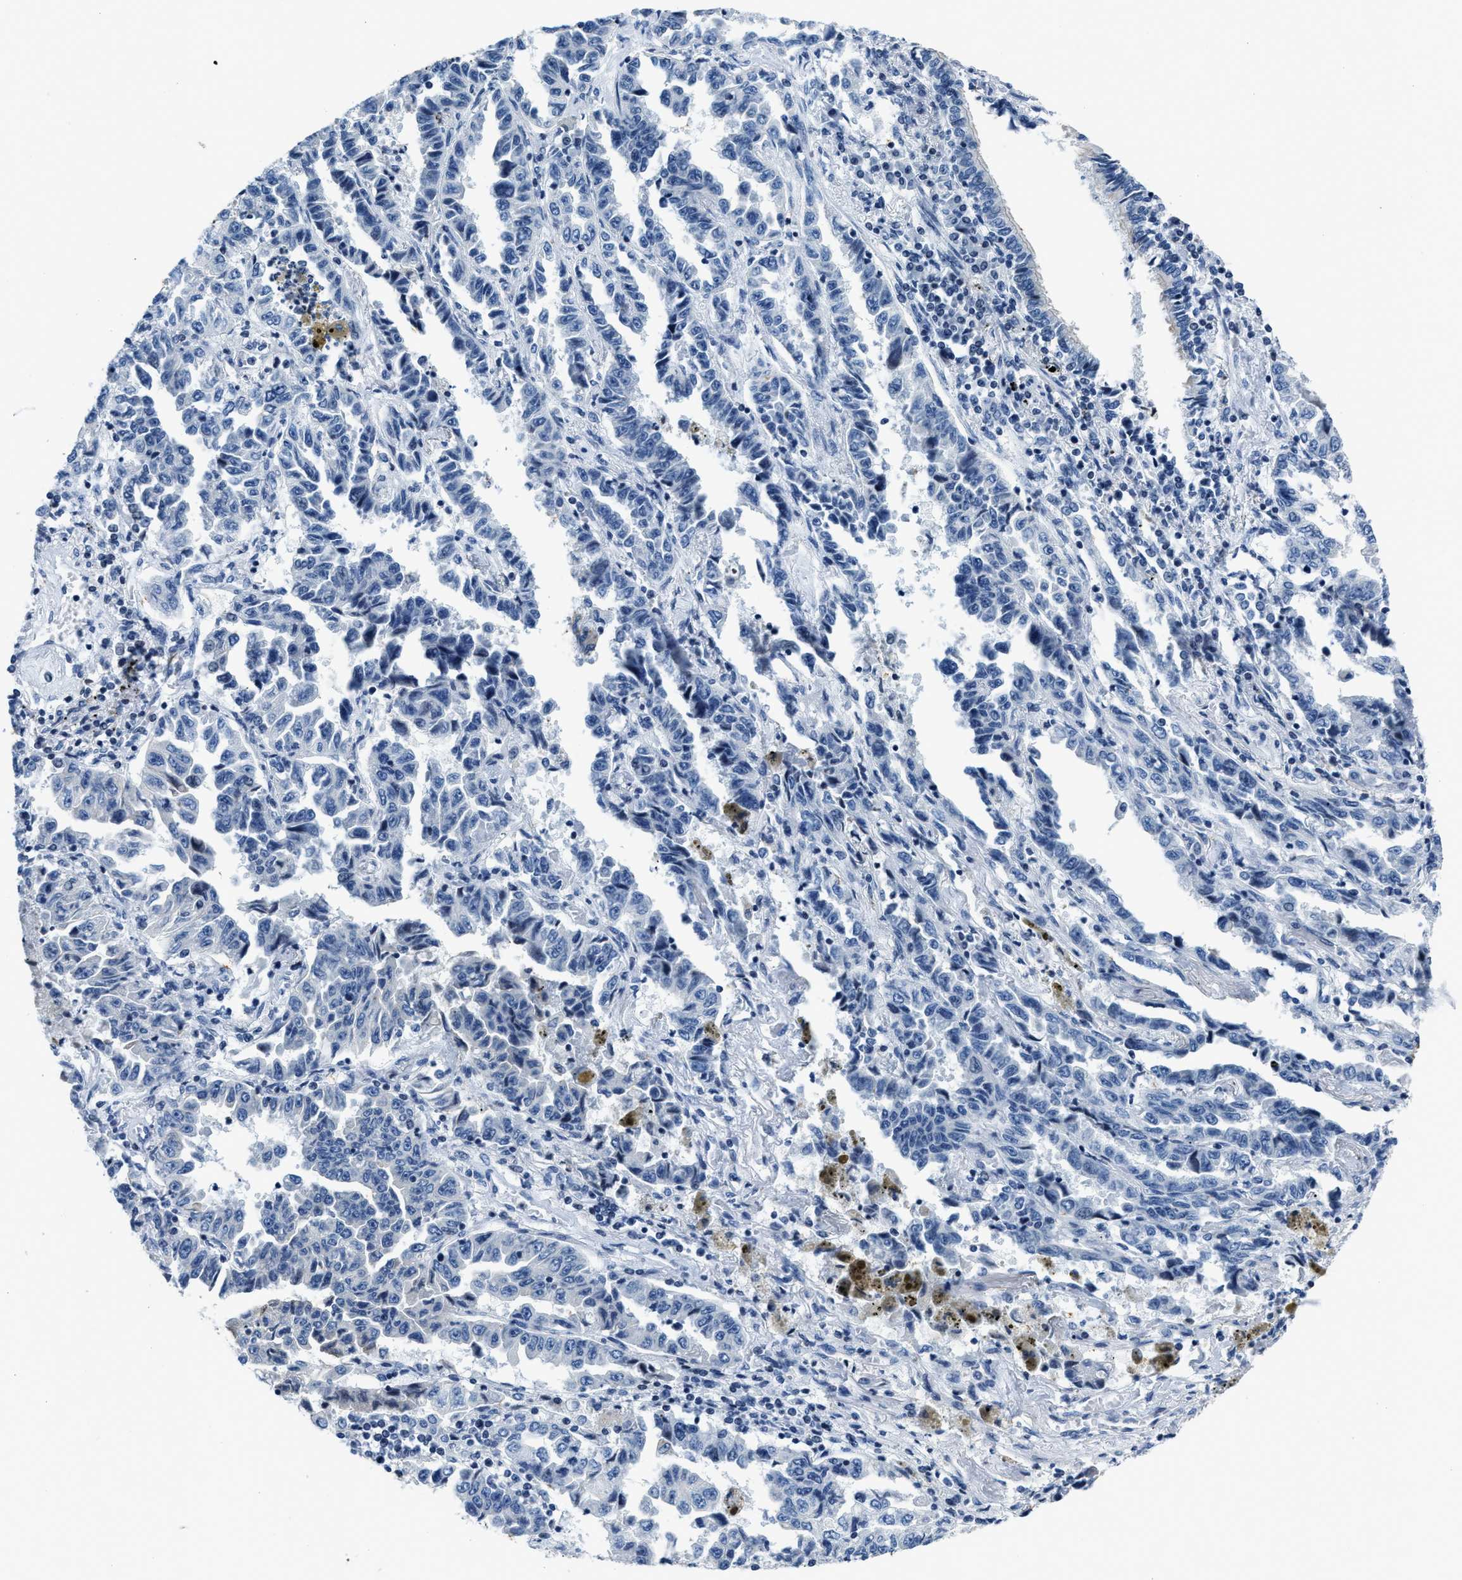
{"staining": {"intensity": "negative", "quantity": "none", "location": "none"}, "tissue": "lung cancer", "cell_type": "Tumor cells", "image_type": "cancer", "snomed": [{"axis": "morphology", "description": "Adenocarcinoma, NOS"}, {"axis": "topography", "description": "Lung"}], "caption": "The immunohistochemistry image has no significant expression in tumor cells of lung adenocarcinoma tissue. The staining was performed using DAB (3,3'-diaminobenzidine) to visualize the protein expression in brown, while the nuclei were stained in blue with hematoxylin (Magnification: 20x).", "gene": "ASZ1", "patient": {"sex": "female", "age": 51}}